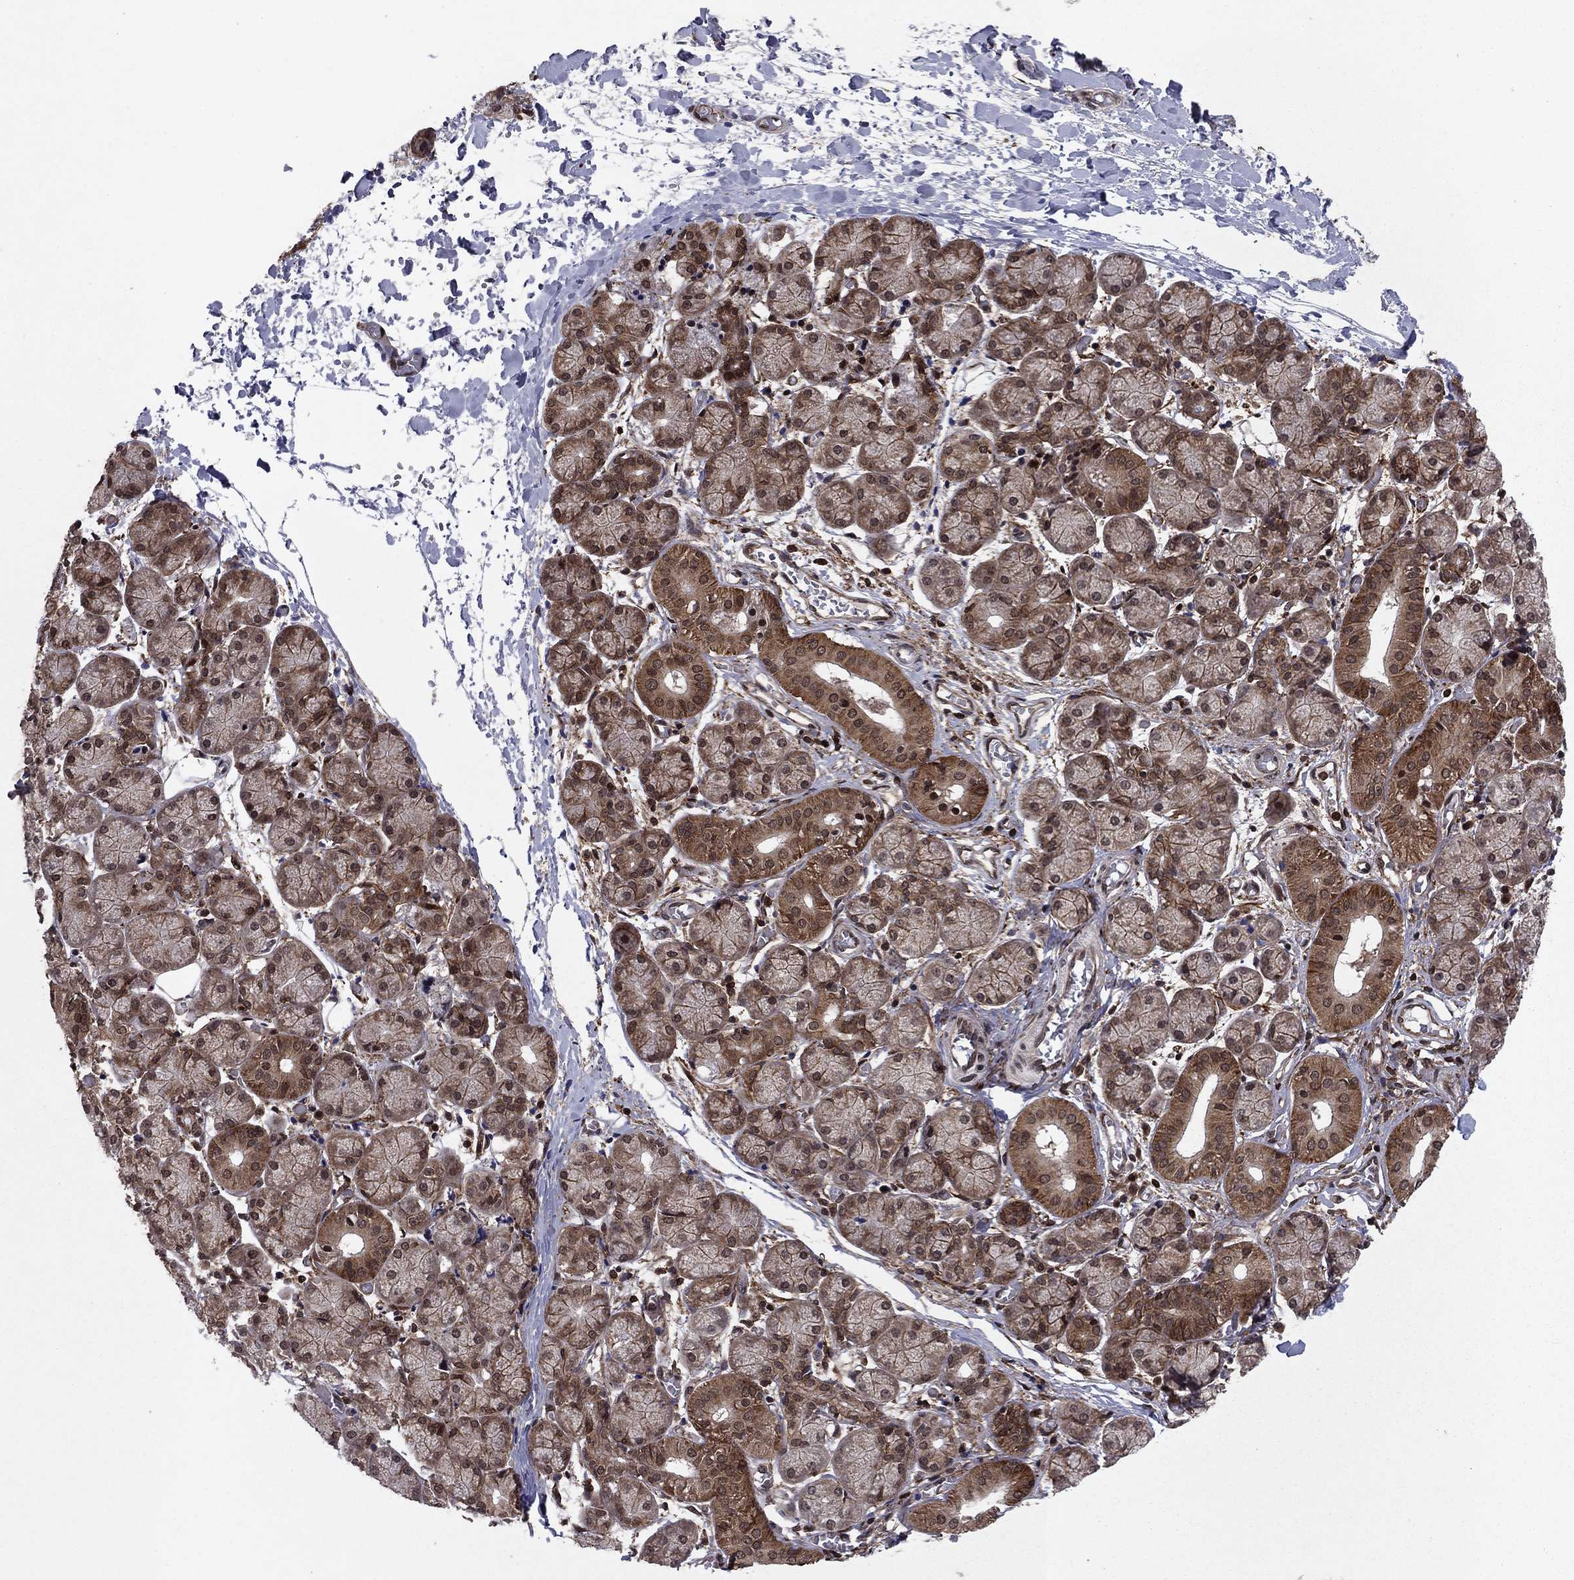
{"staining": {"intensity": "strong", "quantity": "25%-75%", "location": "cytoplasmic/membranous"}, "tissue": "salivary gland", "cell_type": "Glandular cells", "image_type": "normal", "snomed": [{"axis": "morphology", "description": "Normal tissue, NOS"}, {"axis": "topography", "description": "Salivary gland"}, {"axis": "topography", "description": "Peripheral nerve tissue"}], "caption": "A high amount of strong cytoplasmic/membranous positivity is identified in about 25%-75% of glandular cells in unremarkable salivary gland.", "gene": "SSX2IP", "patient": {"sex": "female", "age": 24}}